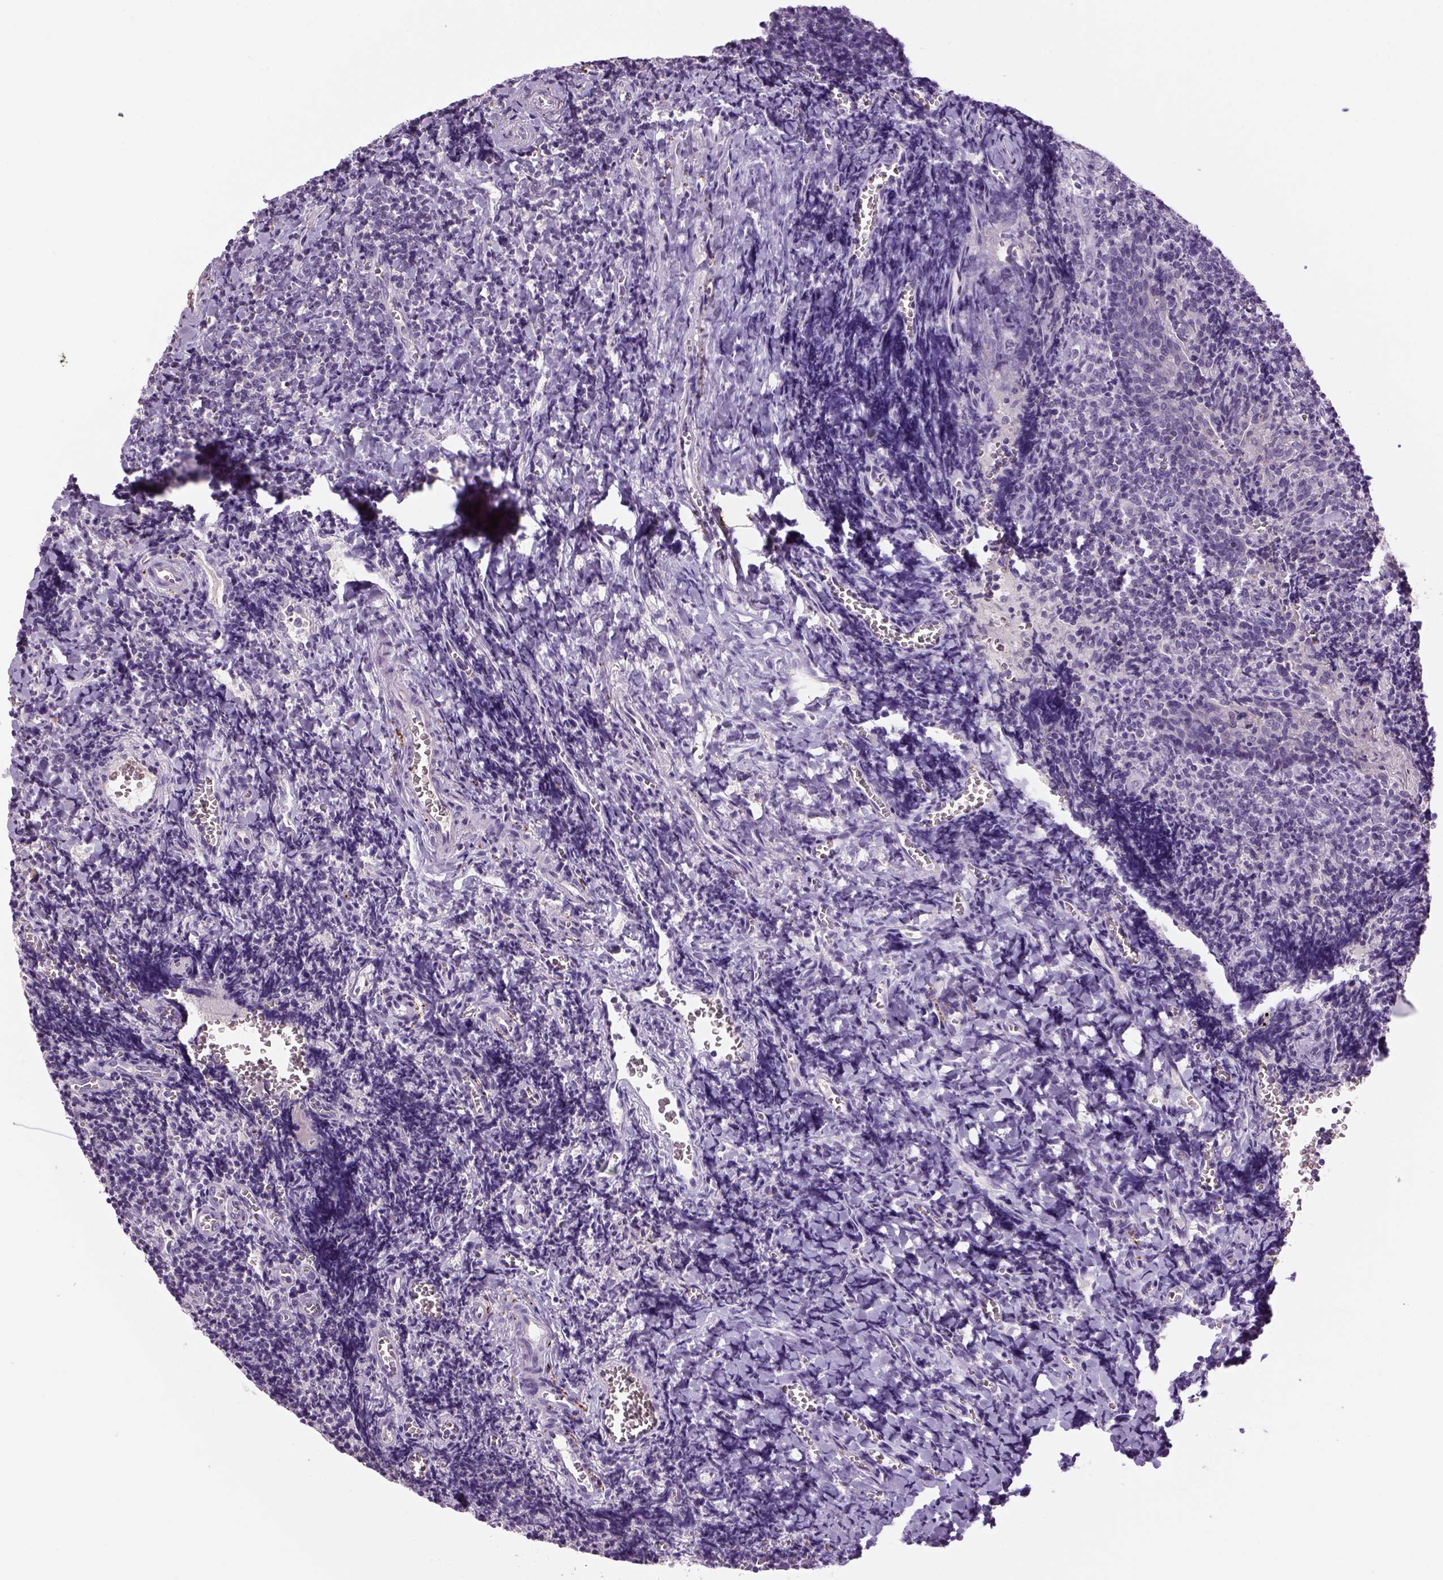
{"staining": {"intensity": "negative", "quantity": "none", "location": "none"}, "tissue": "tonsil", "cell_type": "Germinal center cells", "image_type": "normal", "snomed": [{"axis": "morphology", "description": "Normal tissue, NOS"}, {"axis": "morphology", "description": "Inflammation, NOS"}, {"axis": "topography", "description": "Tonsil"}], "caption": "Immunohistochemistry (IHC) histopathology image of normal tonsil: tonsil stained with DAB displays no significant protein staining in germinal center cells. (DAB (3,3'-diaminobenzidine) immunohistochemistry (IHC), high magnification).", "gene": "DBH", "patient": {"sex": "female", "age": 31}}